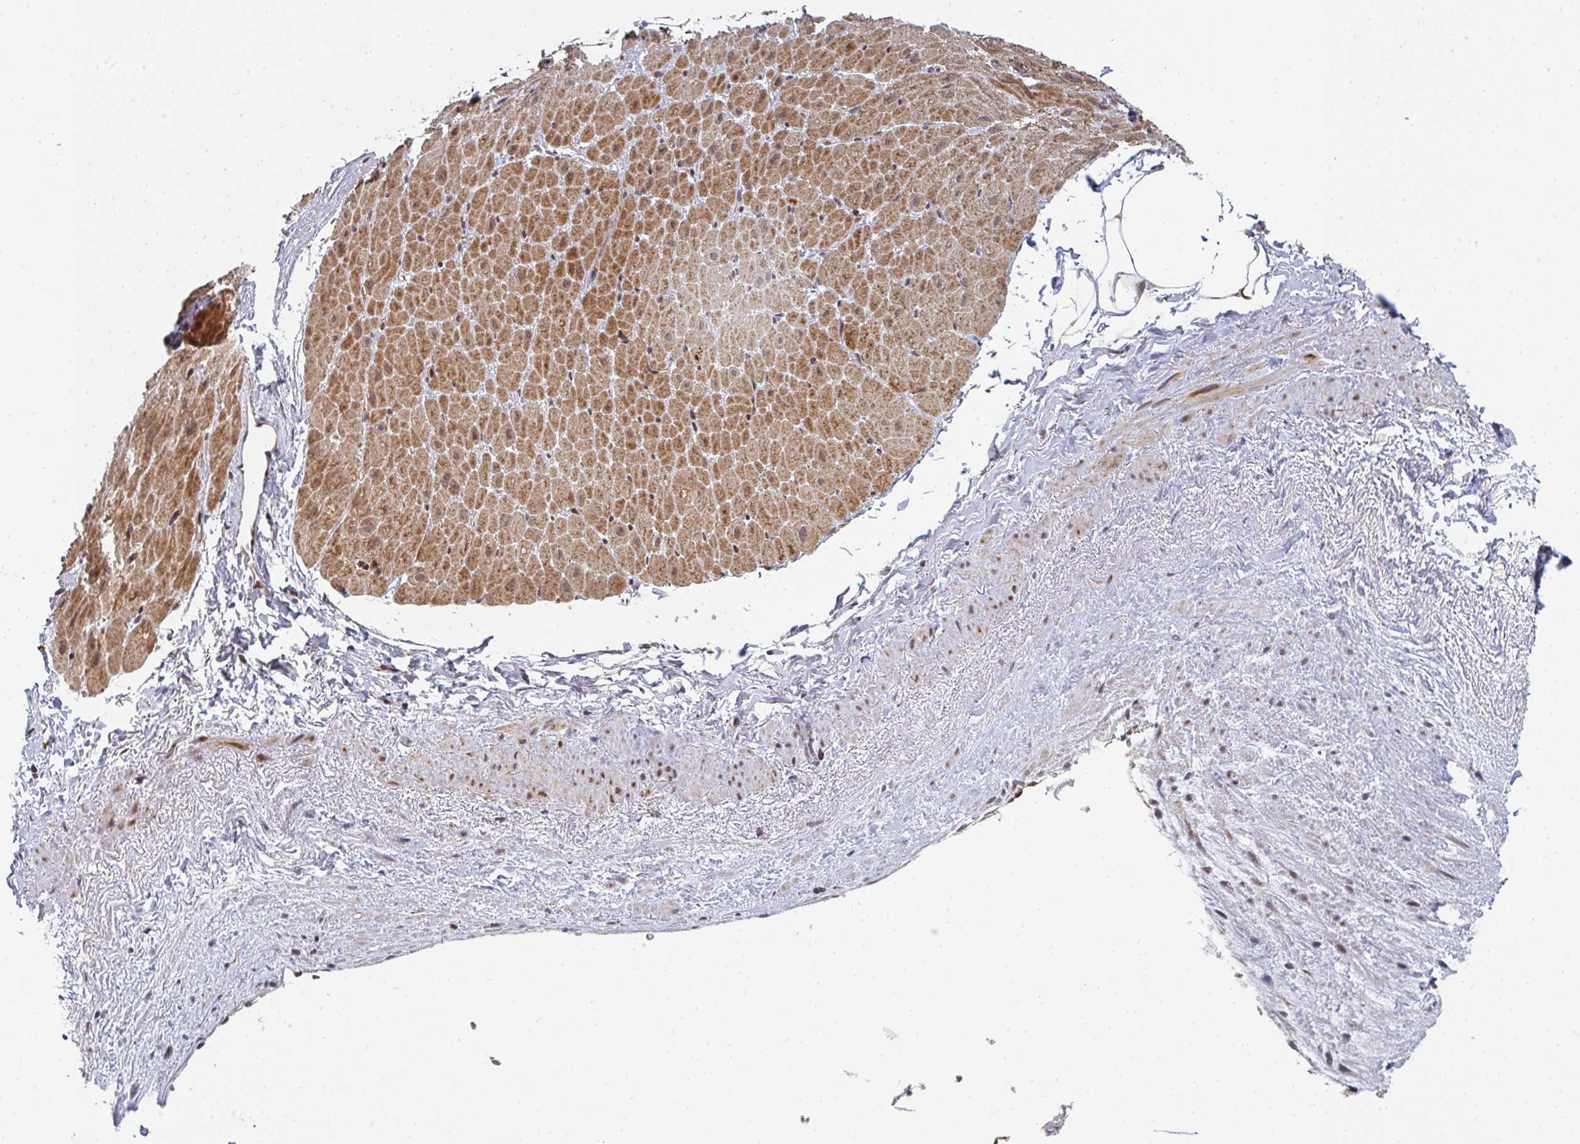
{"staining": {"intensity": "strong", "quantity": "25%-75%", "location": "cytoplasmic/membranous"}, "tissue": "heart muscle", "cell_type": "Cardiomyocytes", "image_type": "normal", "snomed": [{"axis": "morphology", "description": "Normal tissue, NOS"}, {"axis": "topography", "description": "Heart"}], "caption": "The immunohistochemical stain highlights strong cytoplasmic/membranous staining in cardiomyocytes of benign heart muscle. Using DAB (3,3'-diaminobenzidine) (brown) and hematoxylin (blue) stains, captured at high magnification using brightfield microscopy.", "gene": "RBBP5", "patient": {"sex": "male", "age": 62}}